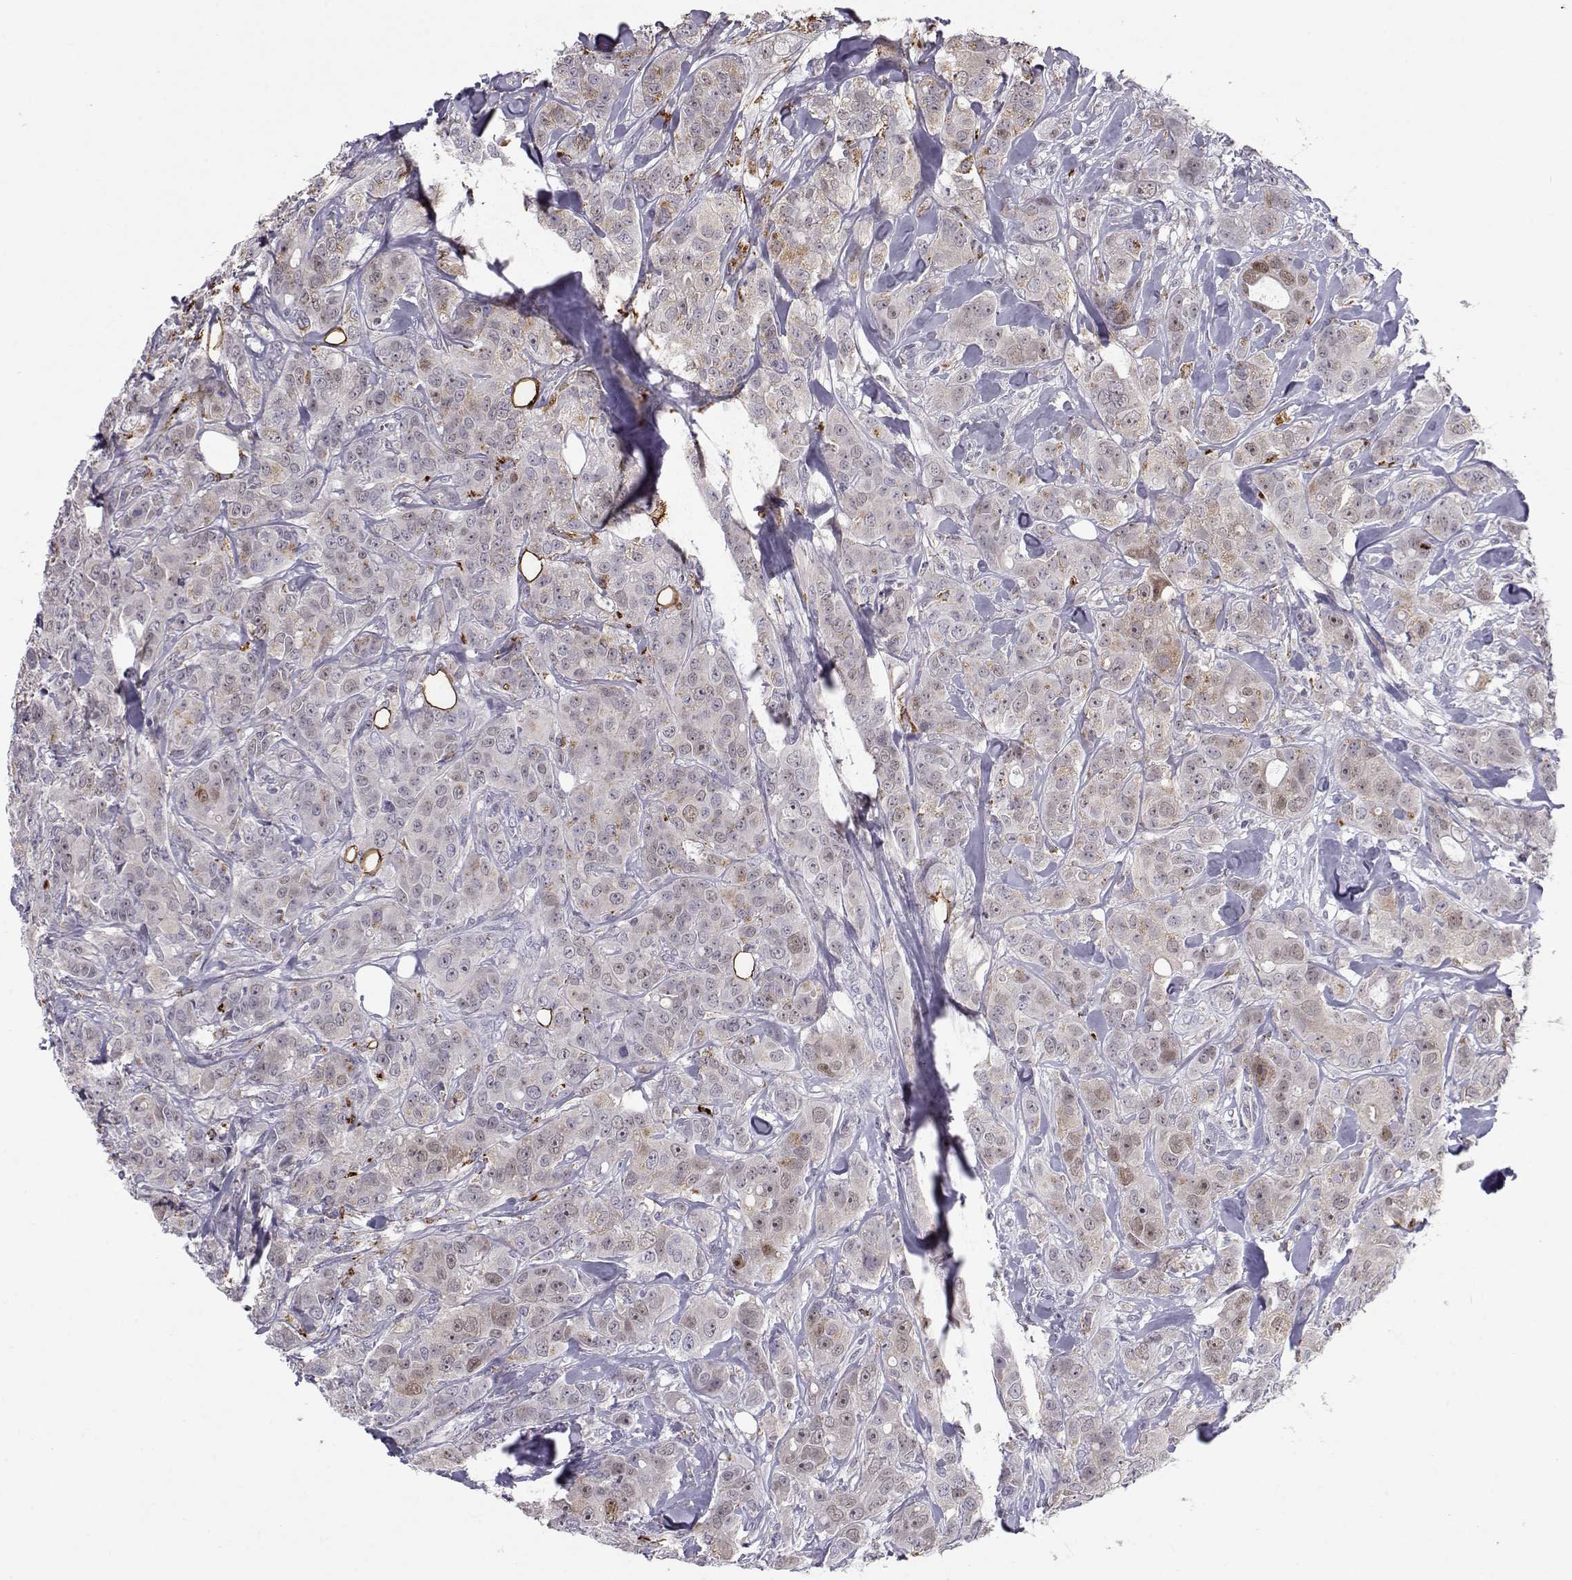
{"staining": {"intensity": "weak", "quantity": "<25%", "location": "cytoplasmic/membranous"}, "tissue": "breast cancer", "cell_type": "Tumor cells", "image_type": "cancer", "snomed": [{"axis": "morphology", "description": "Duct carcinoma"}, {"axis": "topography", "description": "Breast"}], "caption": "Protein analysis of breast intraductal carcinoma shows no significant positivity in tumor cells.", "gene": "NPVF", "patient": {"sex": "female", "age": 43}}